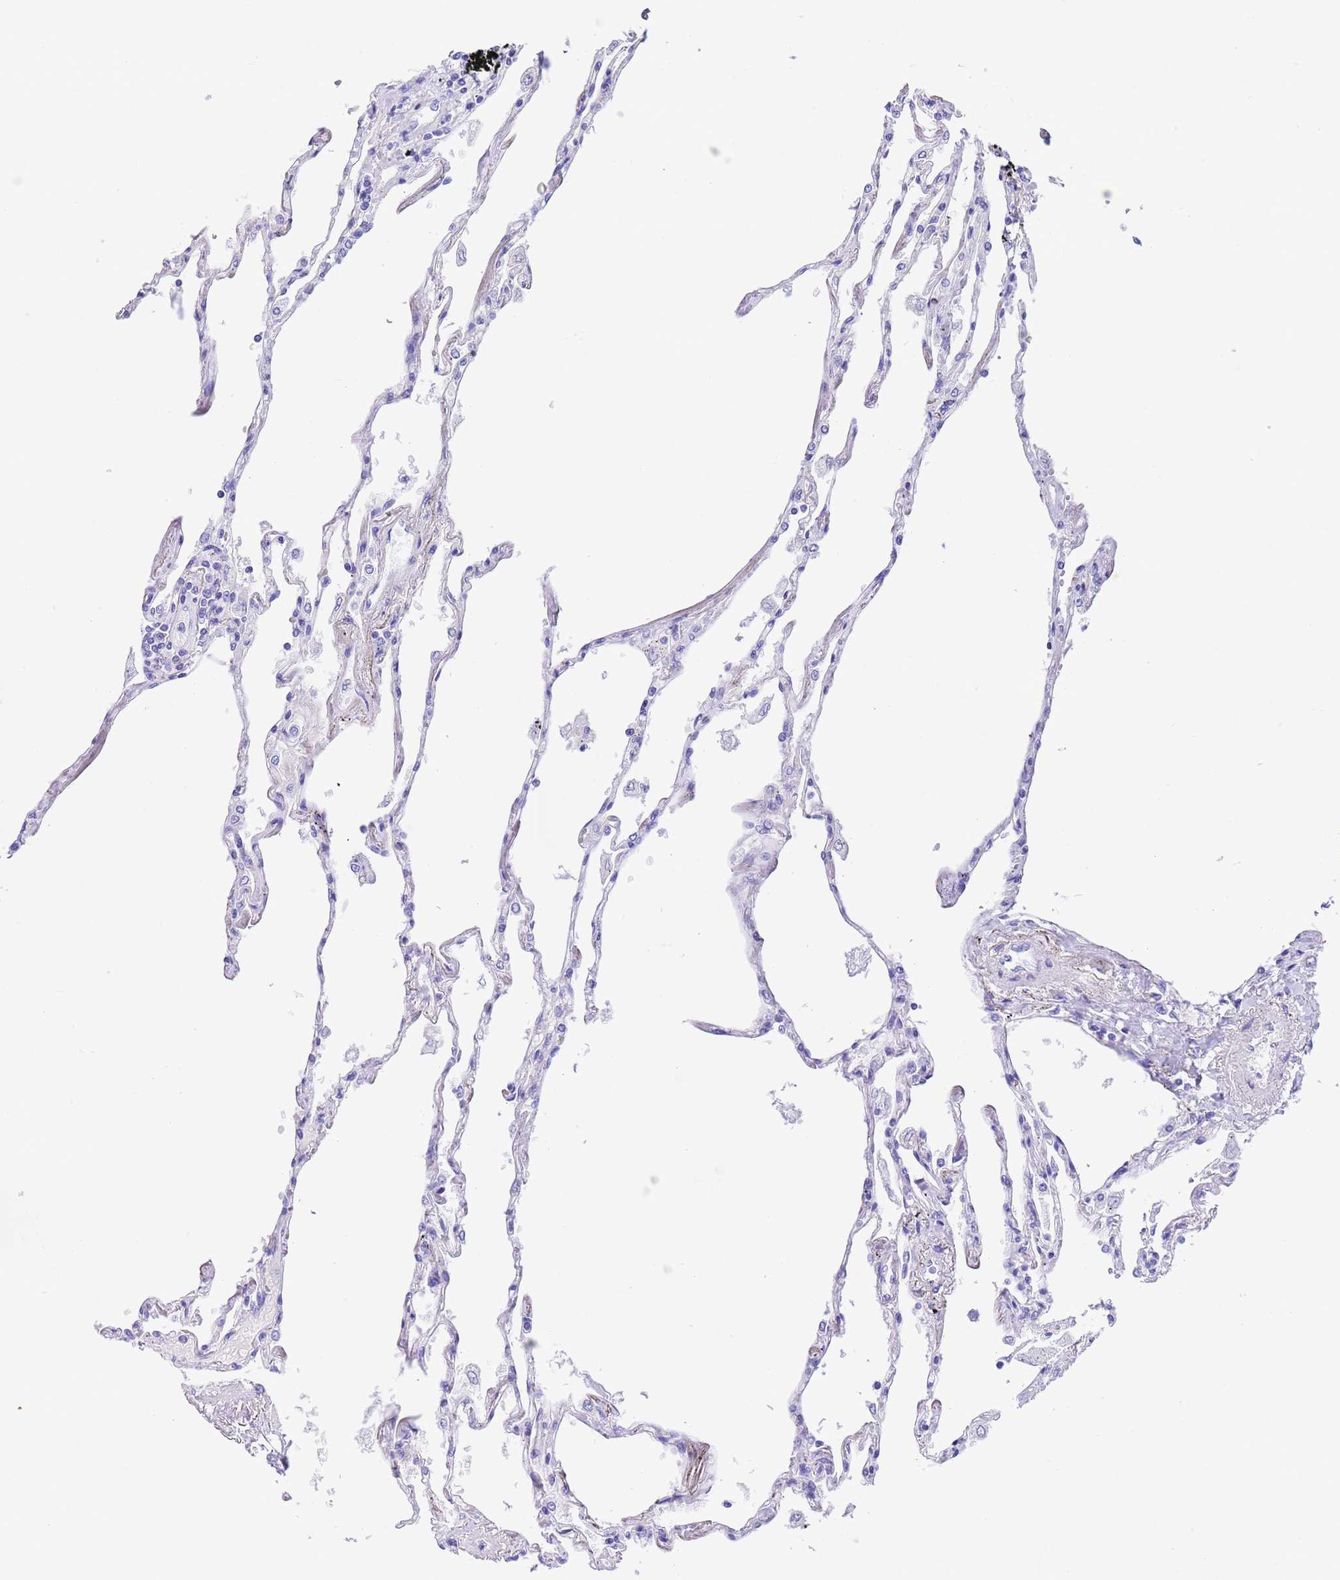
{"staining": {"intensity": "negative", "quantity": "none", "location": "none"}, "tissue": "lung", "cell_type": "Alveolar cells", "image_type": "normal", "snomed": [{"axis": "morphology", "description": "Normal tissue, NOS"}, {"axis": "topography", "description": "Lung"}], "caption": "Alveolar cells are negative for brown protein staining in unremarkable lung. (Brightfield microscopy of DAB immunohistochemistry at high magnification).", "gene": "USP38", "patient": {"sex": "female", "age": 67}}